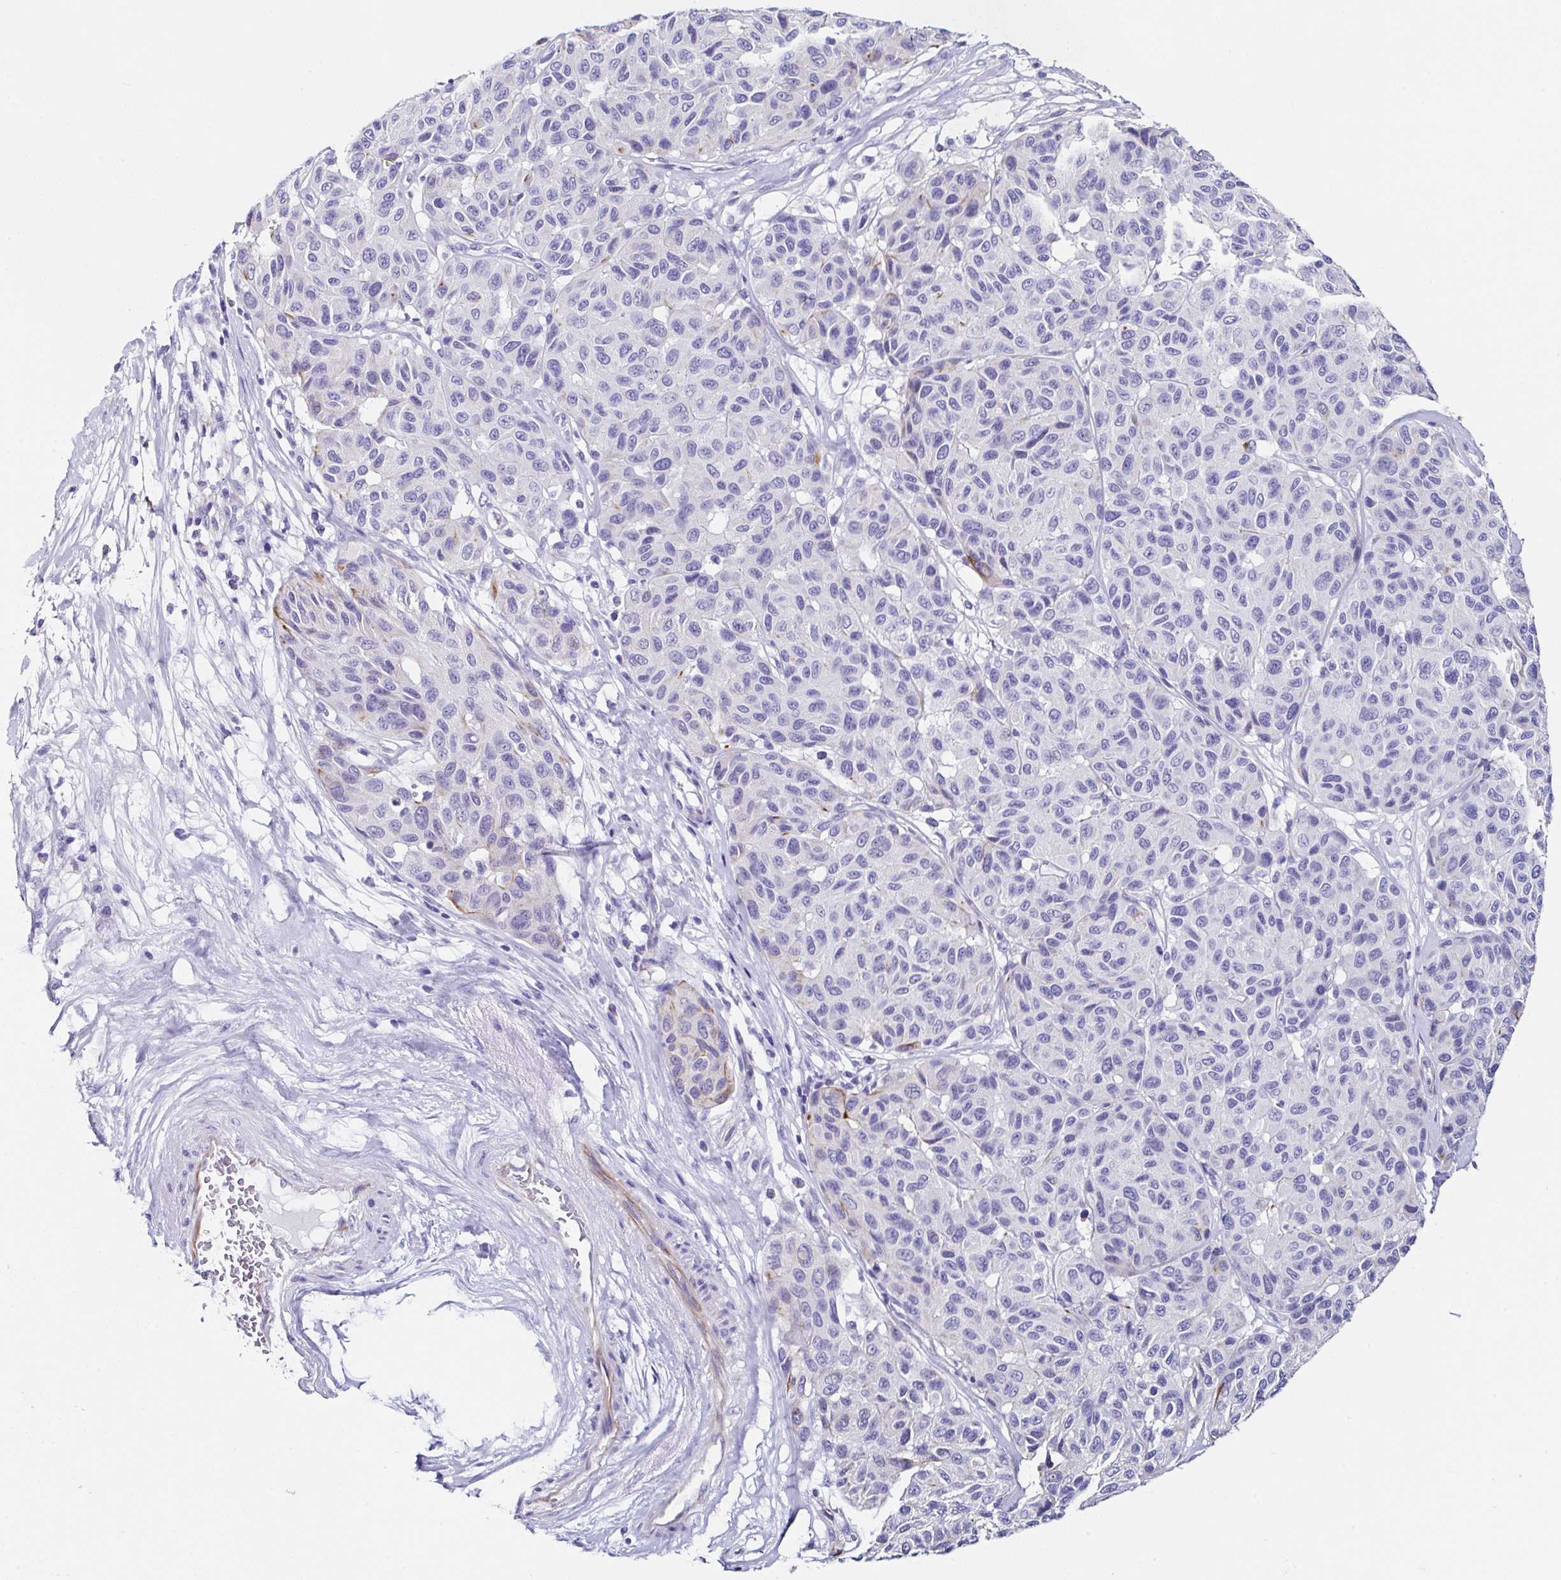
{"staining": {"intensity": "negative", "quantity": "none", "location": "none"}, "tissue": "melanoma", "cell_type": "Tumor cells", "image_type": "cancer", "snomed": [{"axis": "morphology", "description": "Malignant melanoma, NOS"}, {"axis": "topography", "description": "Skin"}], "caption": "High power microscopy photomicrograph of an IHC photomicrograph of melanoma, revealing no significant staining in tumor cells.", "gene": "TMPRSS11E", "patient": {"sex": "female", "age": 66}}